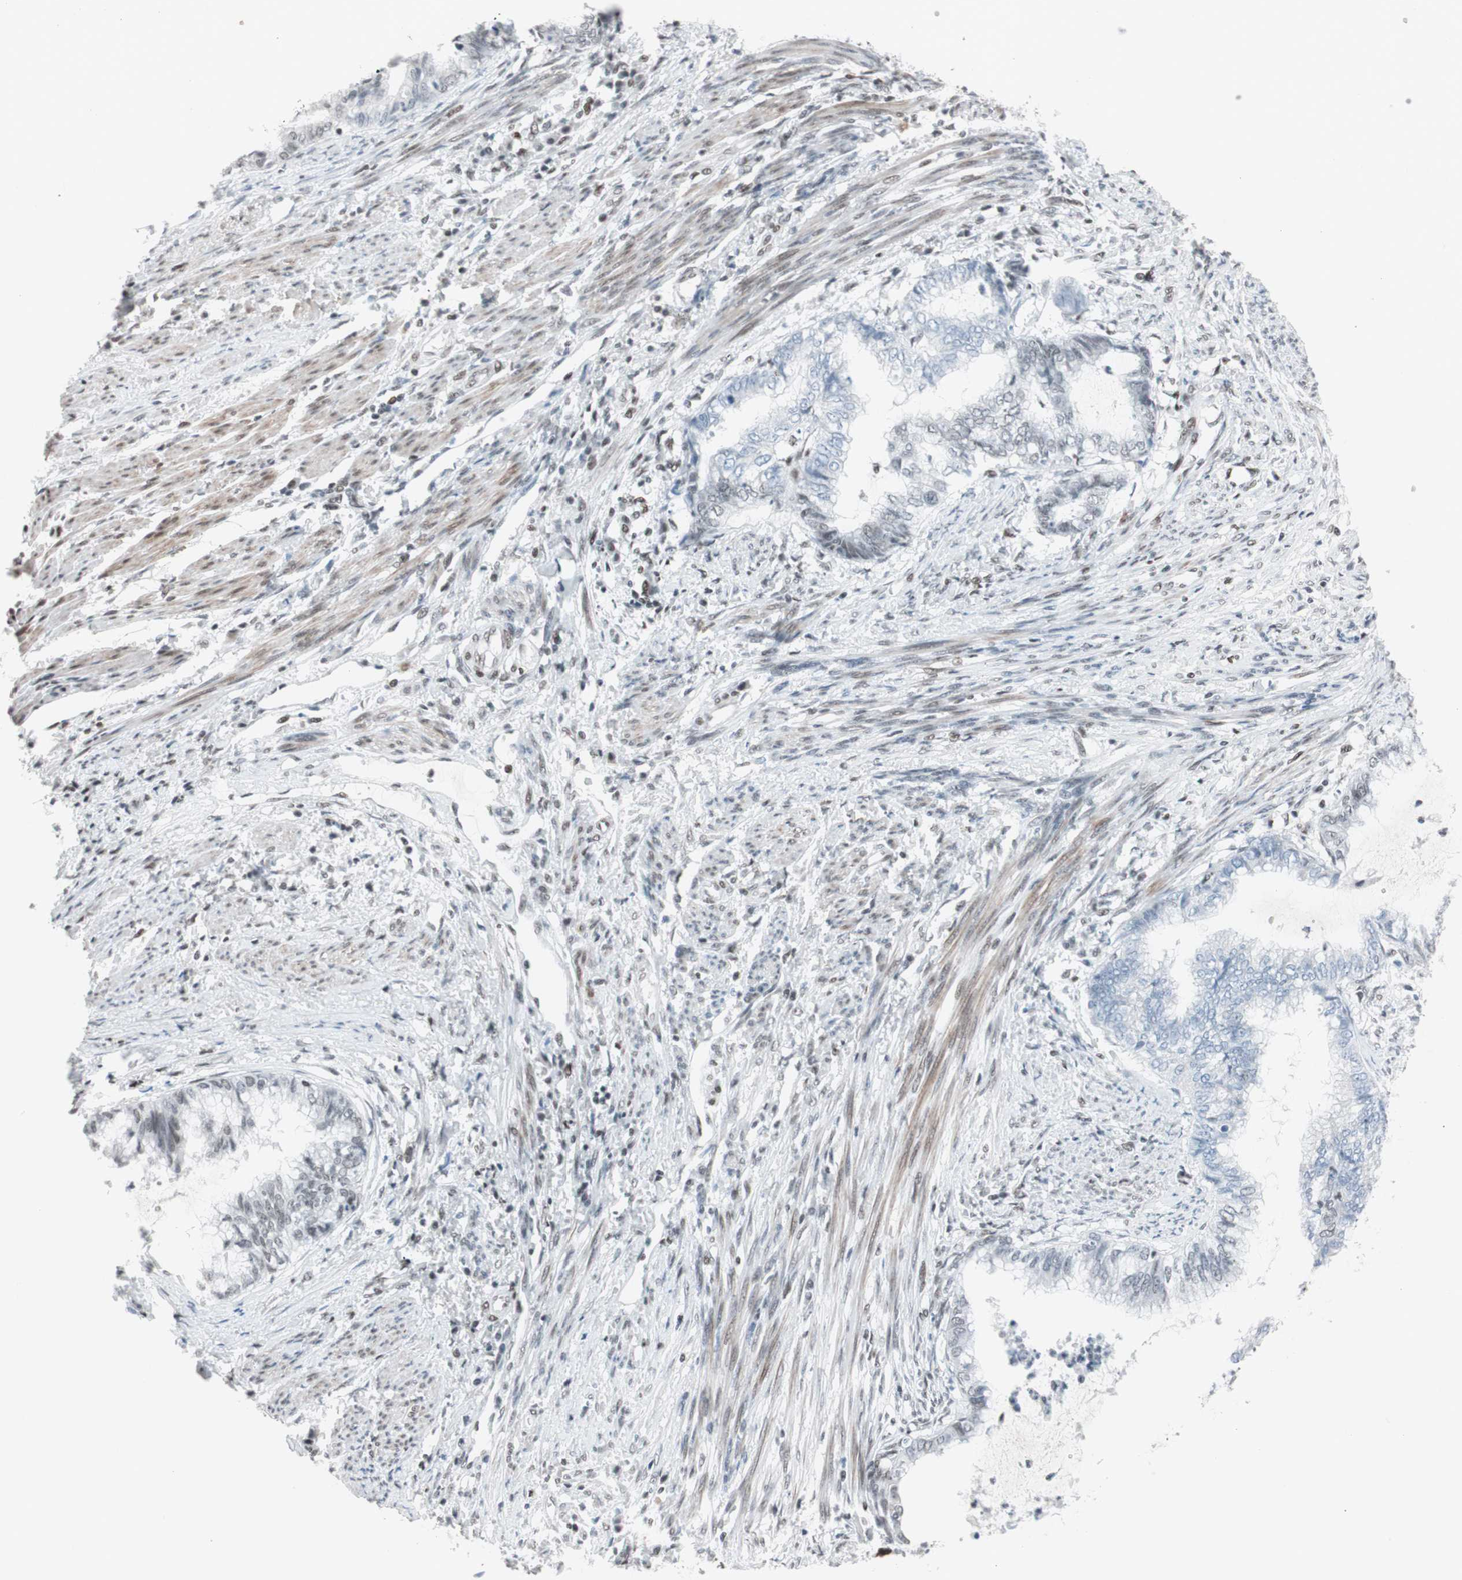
{"staining": {"intensity": "weak", "quantity": "<25%", "location": "nuclear"}, "tissue": "endometrial cancer", "cell_type": "Tumor cells", "image_type": "cancer", "snomed": [{"axis": "morphology", "description": "Adenocarcinoma, NOS"}, {"axis": "topography", "description": "Endometrium"}], "caption": "The immunohistochemistry (IHC) micrograph has no significant staining in tumor cells of endometrial adenocarcinoma tissue. The staining was performed using DAB (3,3'-diaminobenzidine) to visualize the protein expression in brown, while the nuclei were stained in blue with hematoxylin (Magnification: 20x).", "gene": "ARID1A", "patient": {"sex": "female", "age": 79}}